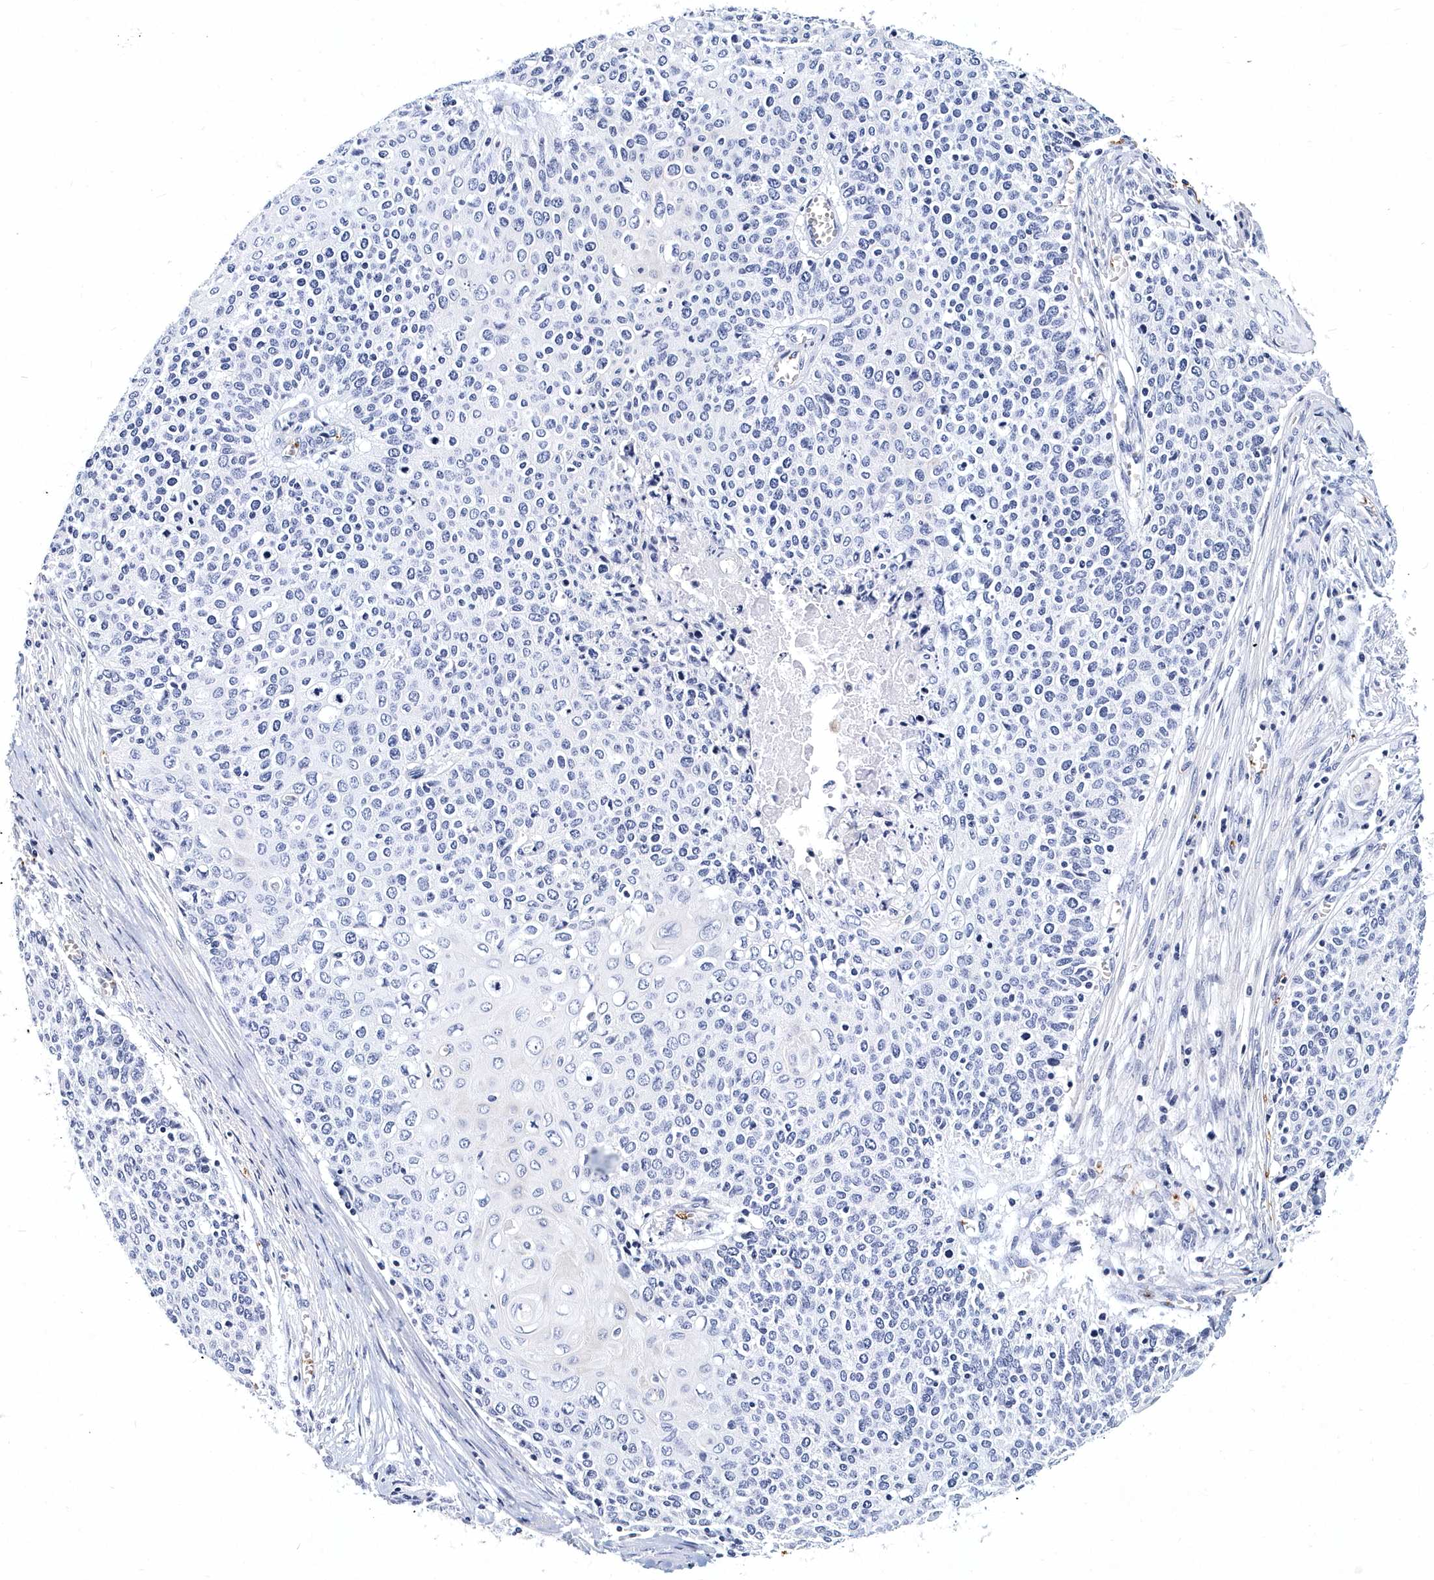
{"staining": {"intensity": "negative", "quantity": "none", "location": "none"}, "tissue": "cervical cancer", "cell_type": "Tumor cells", "image_type": "cancer", "snomed": [{"axis": "morphology", "description": "Squamous cell carcinoma, NOS"}, {"axis": "topography", "description": "Cervix"}], "caption": "Immunohistochemistry (IHC) photomicrograph of cervical cancer (squamous cell carcinoma) stained for a protein (brown), which exhibits no positivity in tumor cells. (DAB (3,3'-diaminobenzidine) immunohistochemistry (IHC) with hematoxylin counter stain).", "gene": "ITGA2B", "patient": {"sex": "female", "age": 39}}